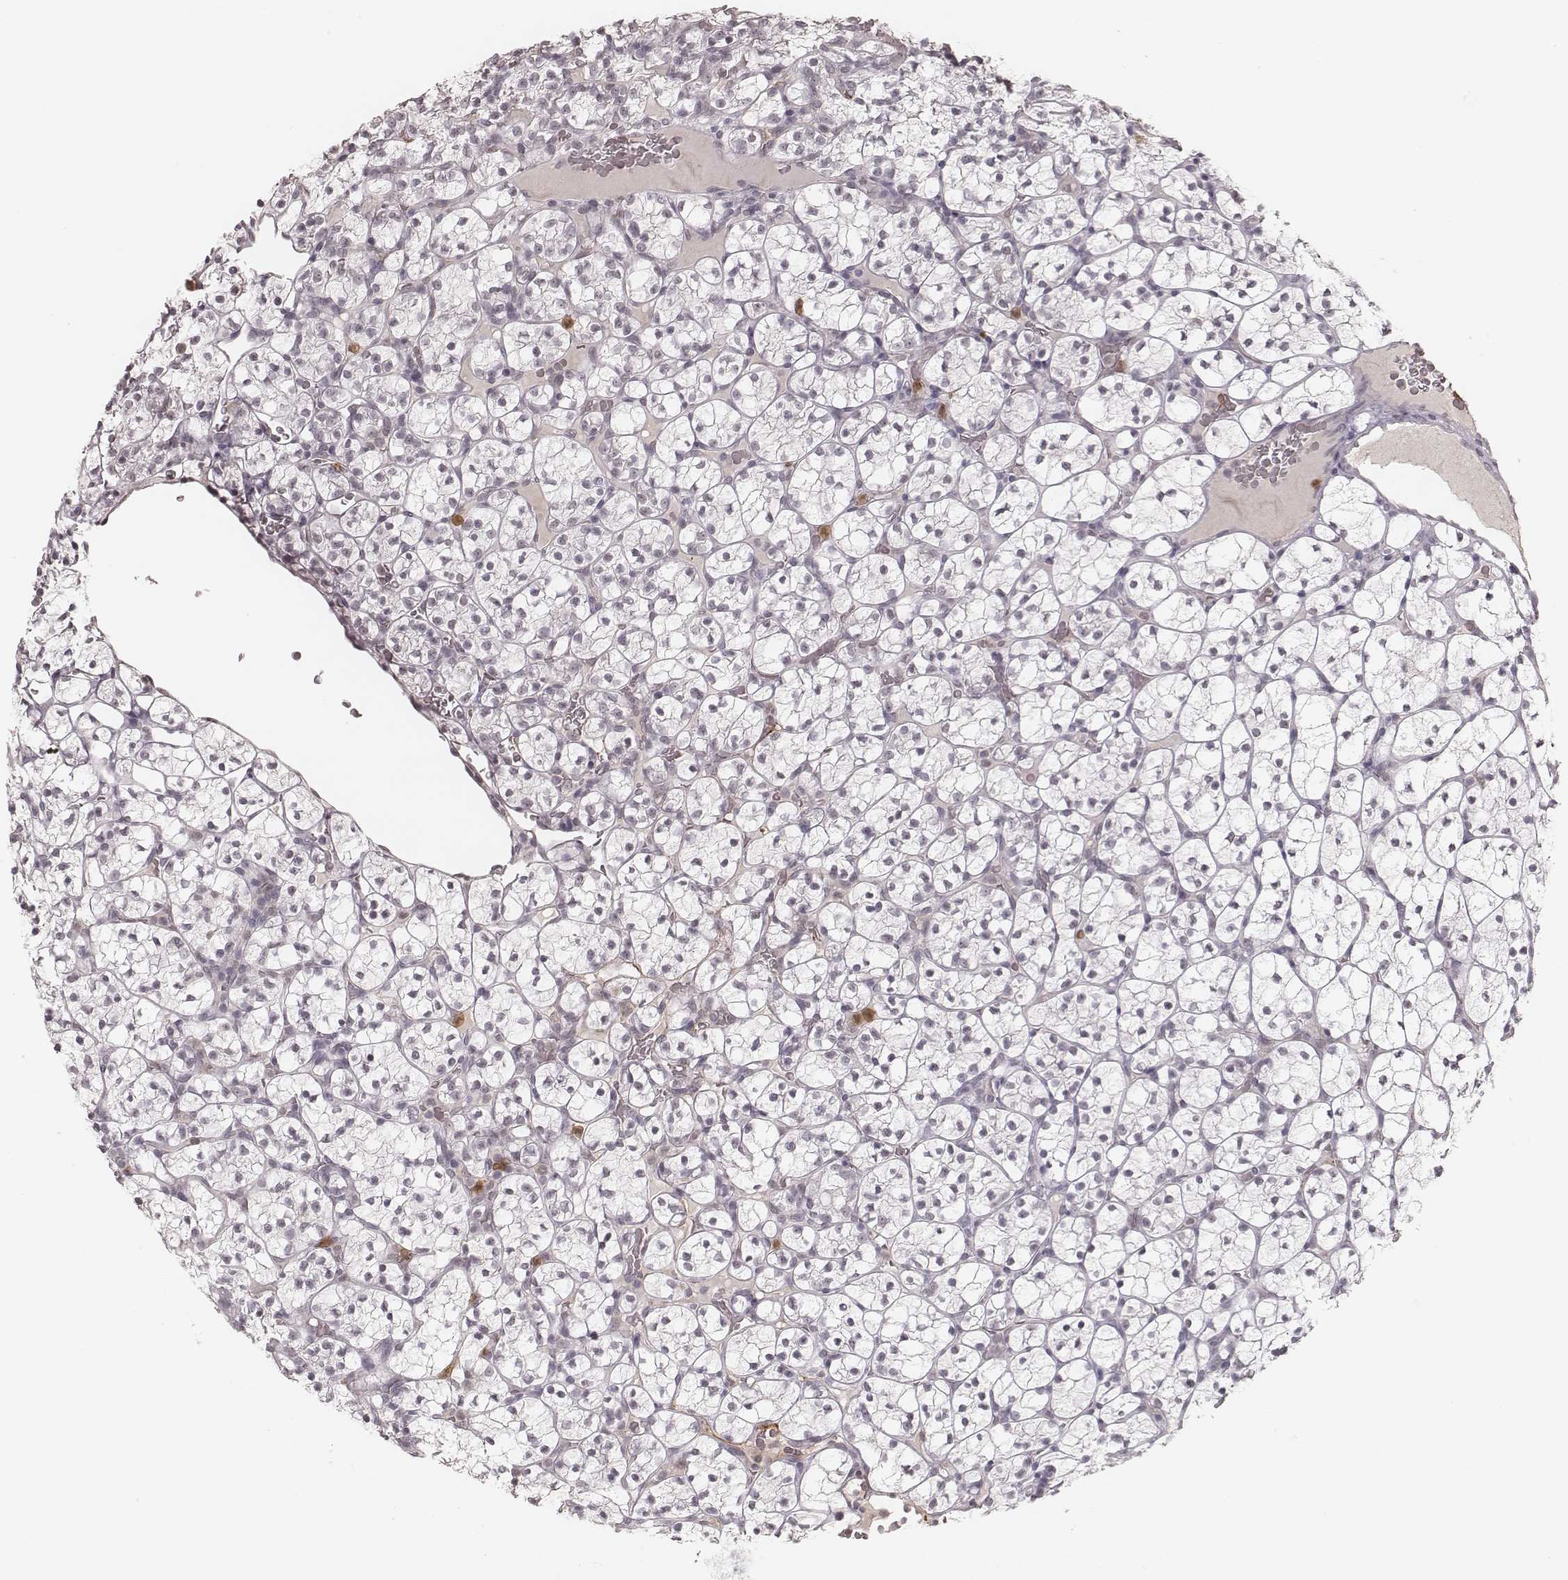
{"staining": {"intensity": "negative", "quantity": "none", "location": "none"}, "tissue": "renal cancer", "cell_type": "Tumor cells", "image_type": "cancer", "snomed": [{"axis": "morphology", "description": "Adenocarcinoma, NOS"}, {"axis": "topography", "description": "Kidney"}], "caption": "Immunohistochemistry (IHC) of adenocarcinoma (renal) reveals no positivity in tumor cells.", "gene": "KITLG", "patient": {"sex": "female", "age": 89}}